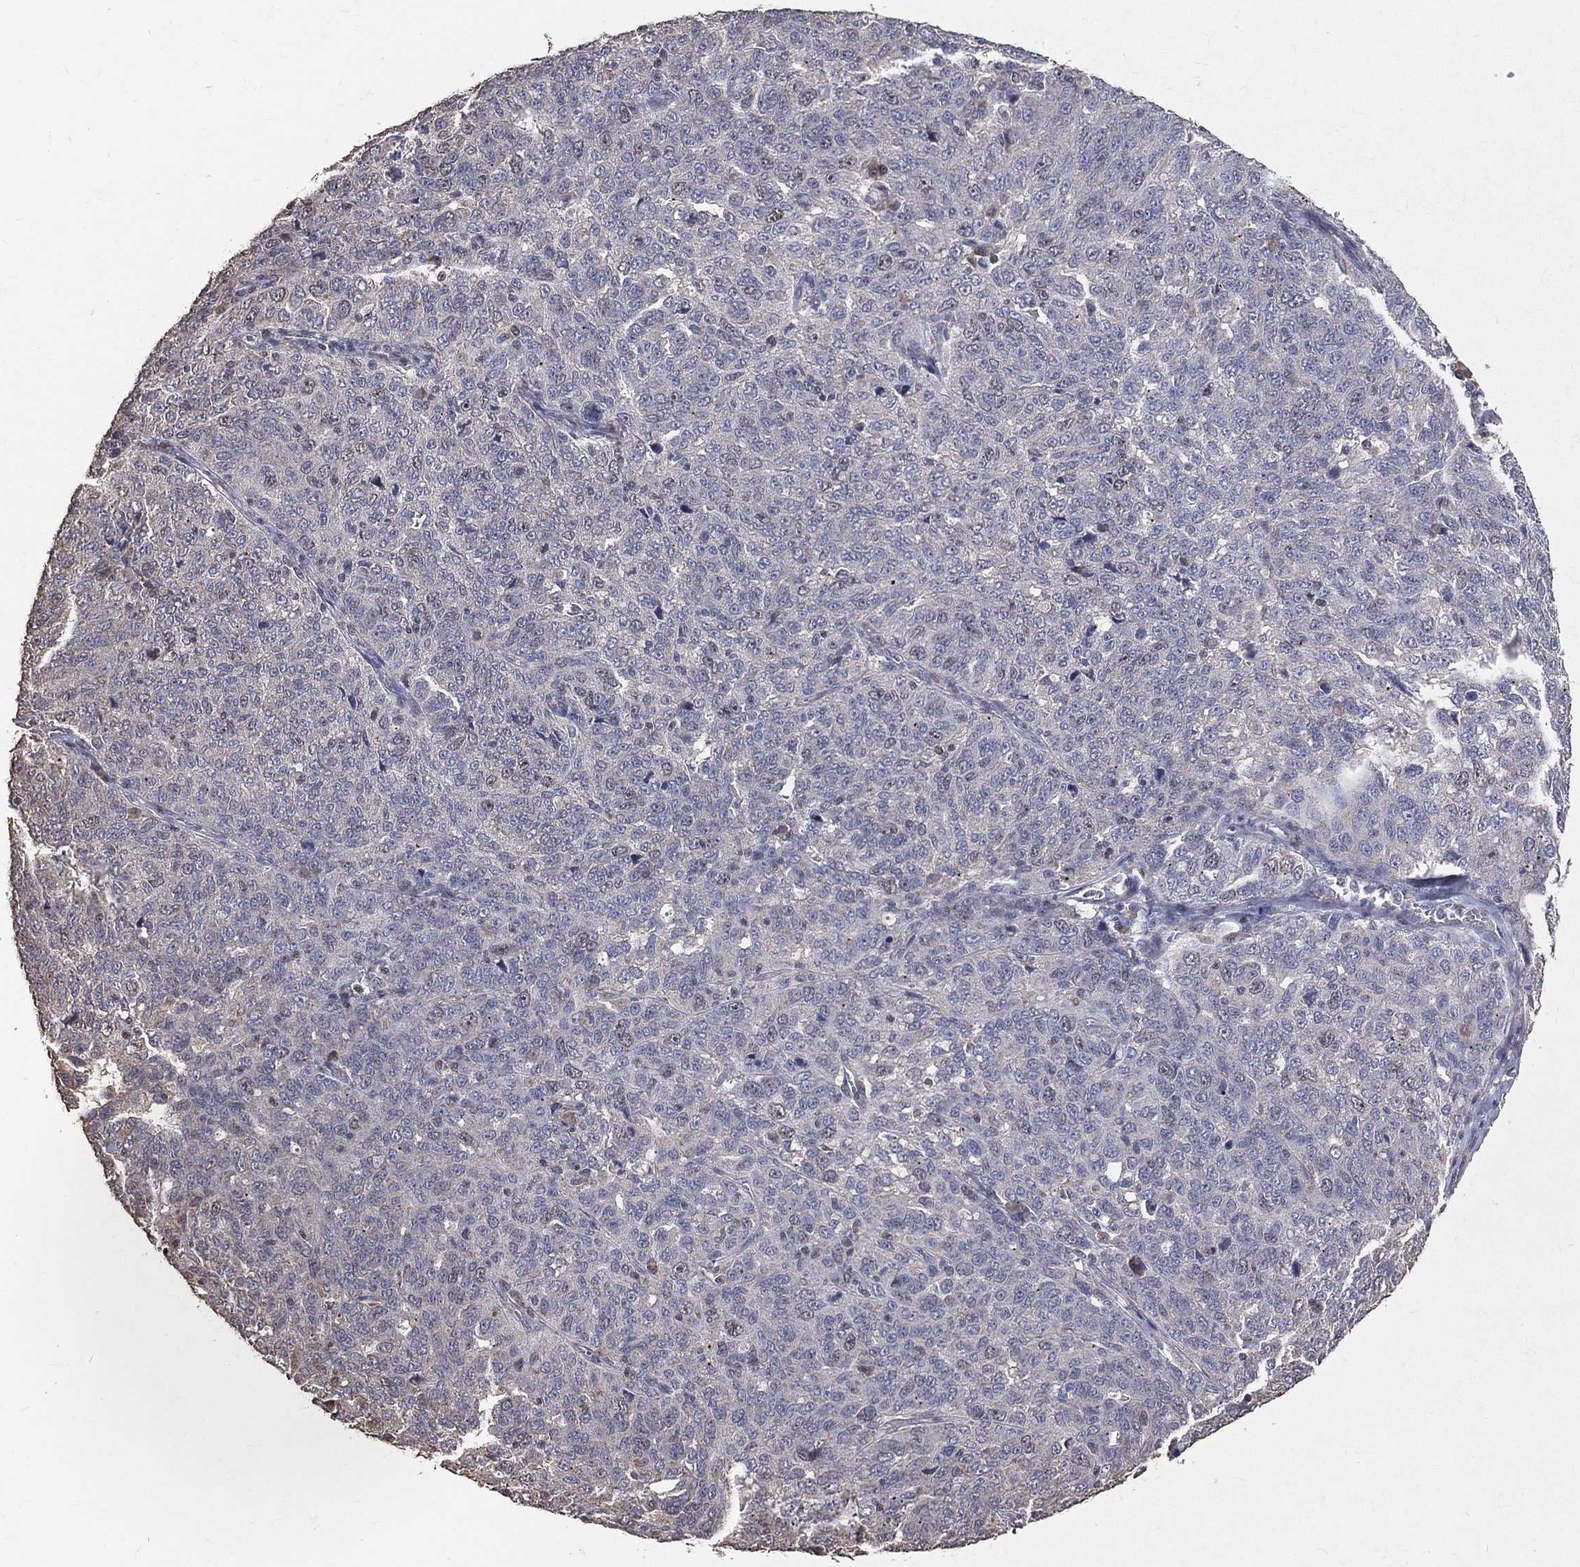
{"staining": {"intensity": "negative", "quantity": "none", "location": "none"}, "tissue": "ovarian cancer", "cell_type": "Tumor cells", "image_type": "cancer", "snomed": [{"axis": "morphology", "description": "Cystadenocarcinoma, serous, NOS"}, {"axis": "topography", "description": "Ovary"}], "caption": "Human ovarian serous cystadenocarcinoma stained for a protein using IHC displays no staining in tumor cells.", "gene": "LY6K", "patient": {"sex": "female", "age": 71}}